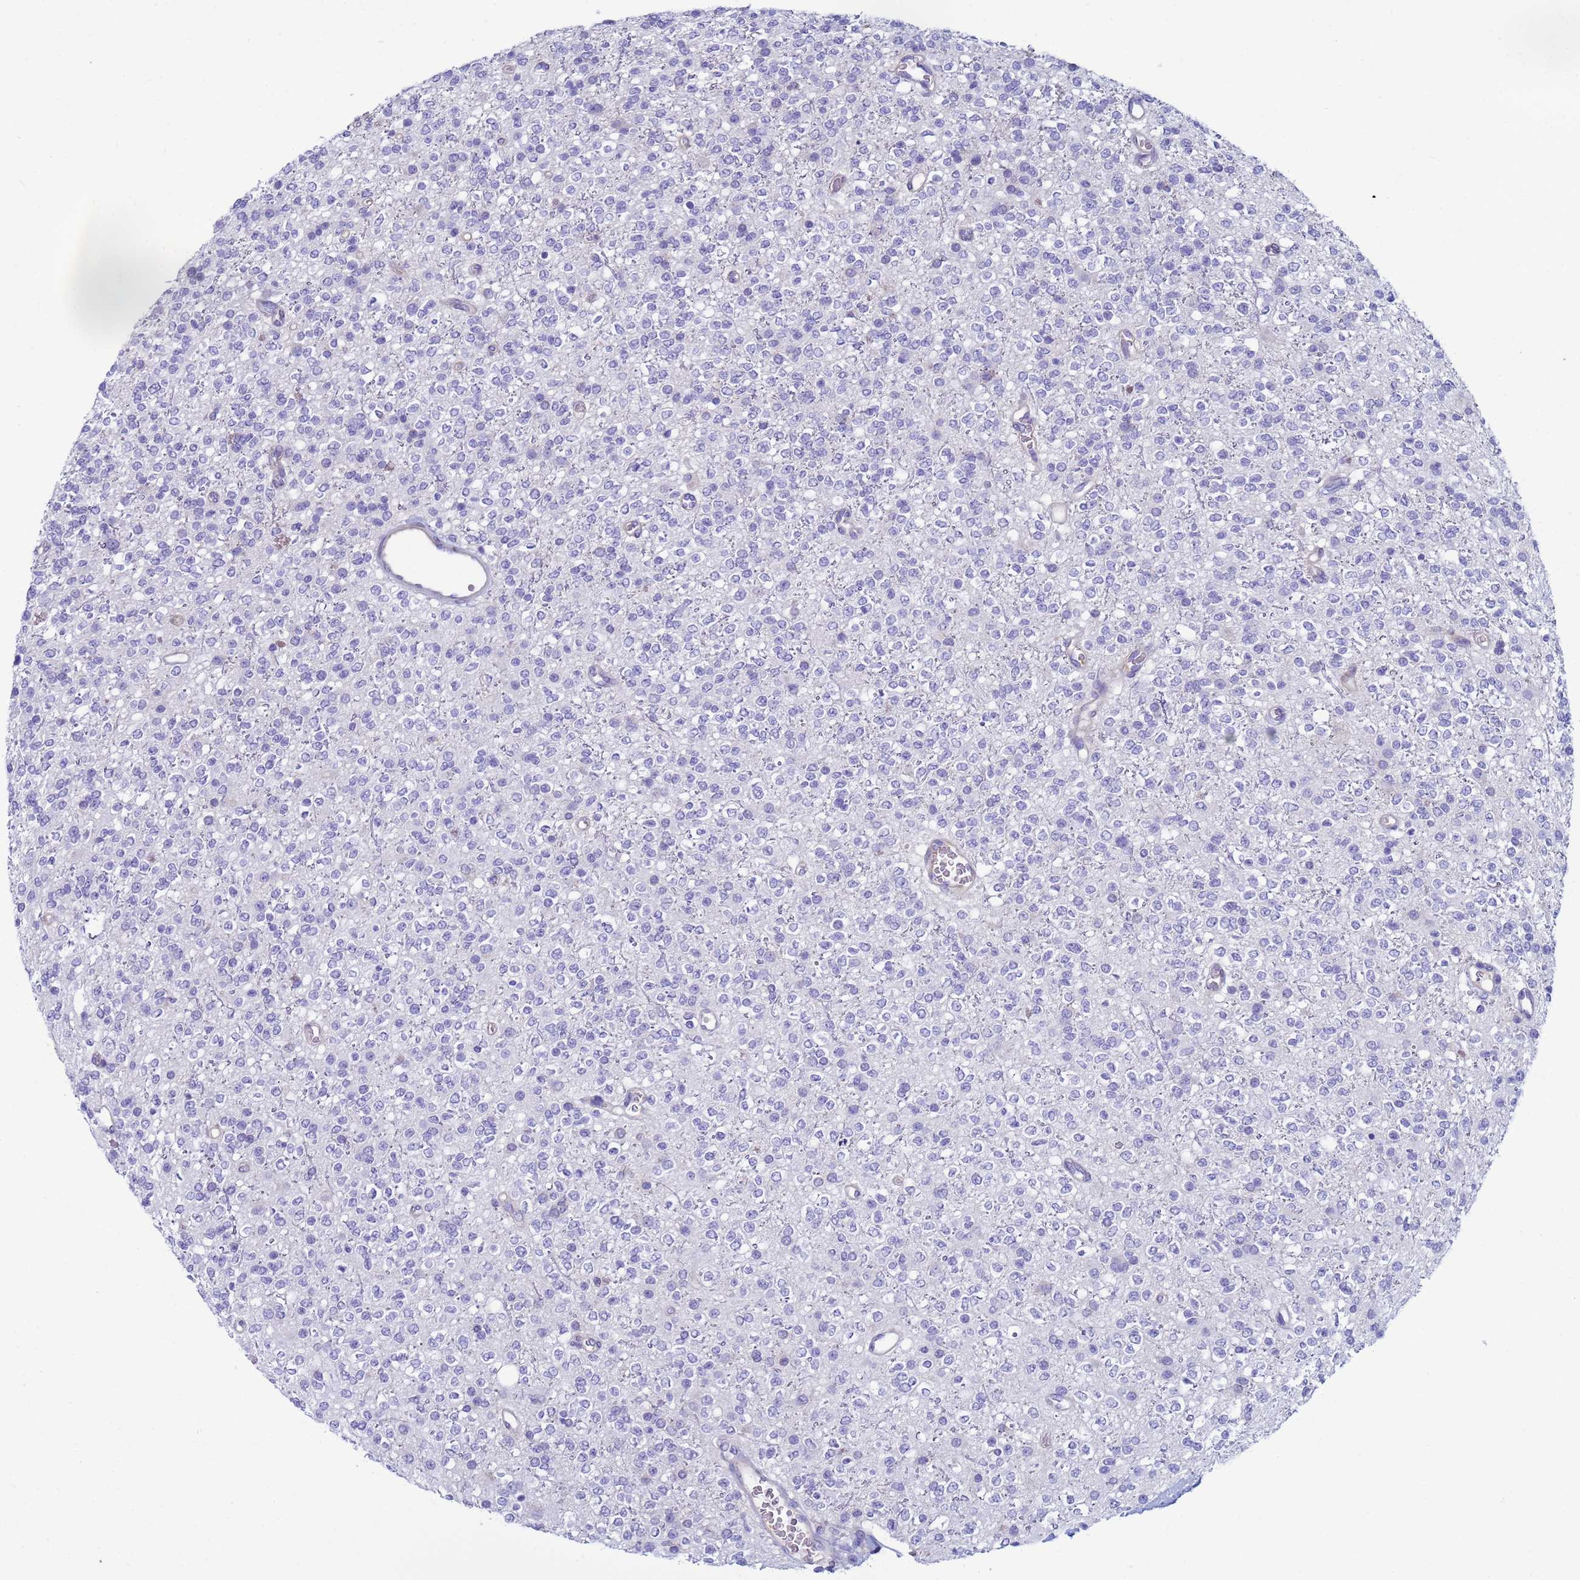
{"staining": {"intensity": "negative", "quantity": "none", "location": "none"}, "tissue": "glioma", "cell_type": "Tumor cells", "image_type": "cancer", "snomed": [{"axis": "morphology", "description": "Glioma, malignant, High grade"}, {"axis": "topography", "description": "Brain"}], "caption": "The histopathology image demonstrates no staining of tumor cells in malignant glioma (high-grade).", "gene": "TRPC6", "patient": {"sex": "male", "age": 34}}